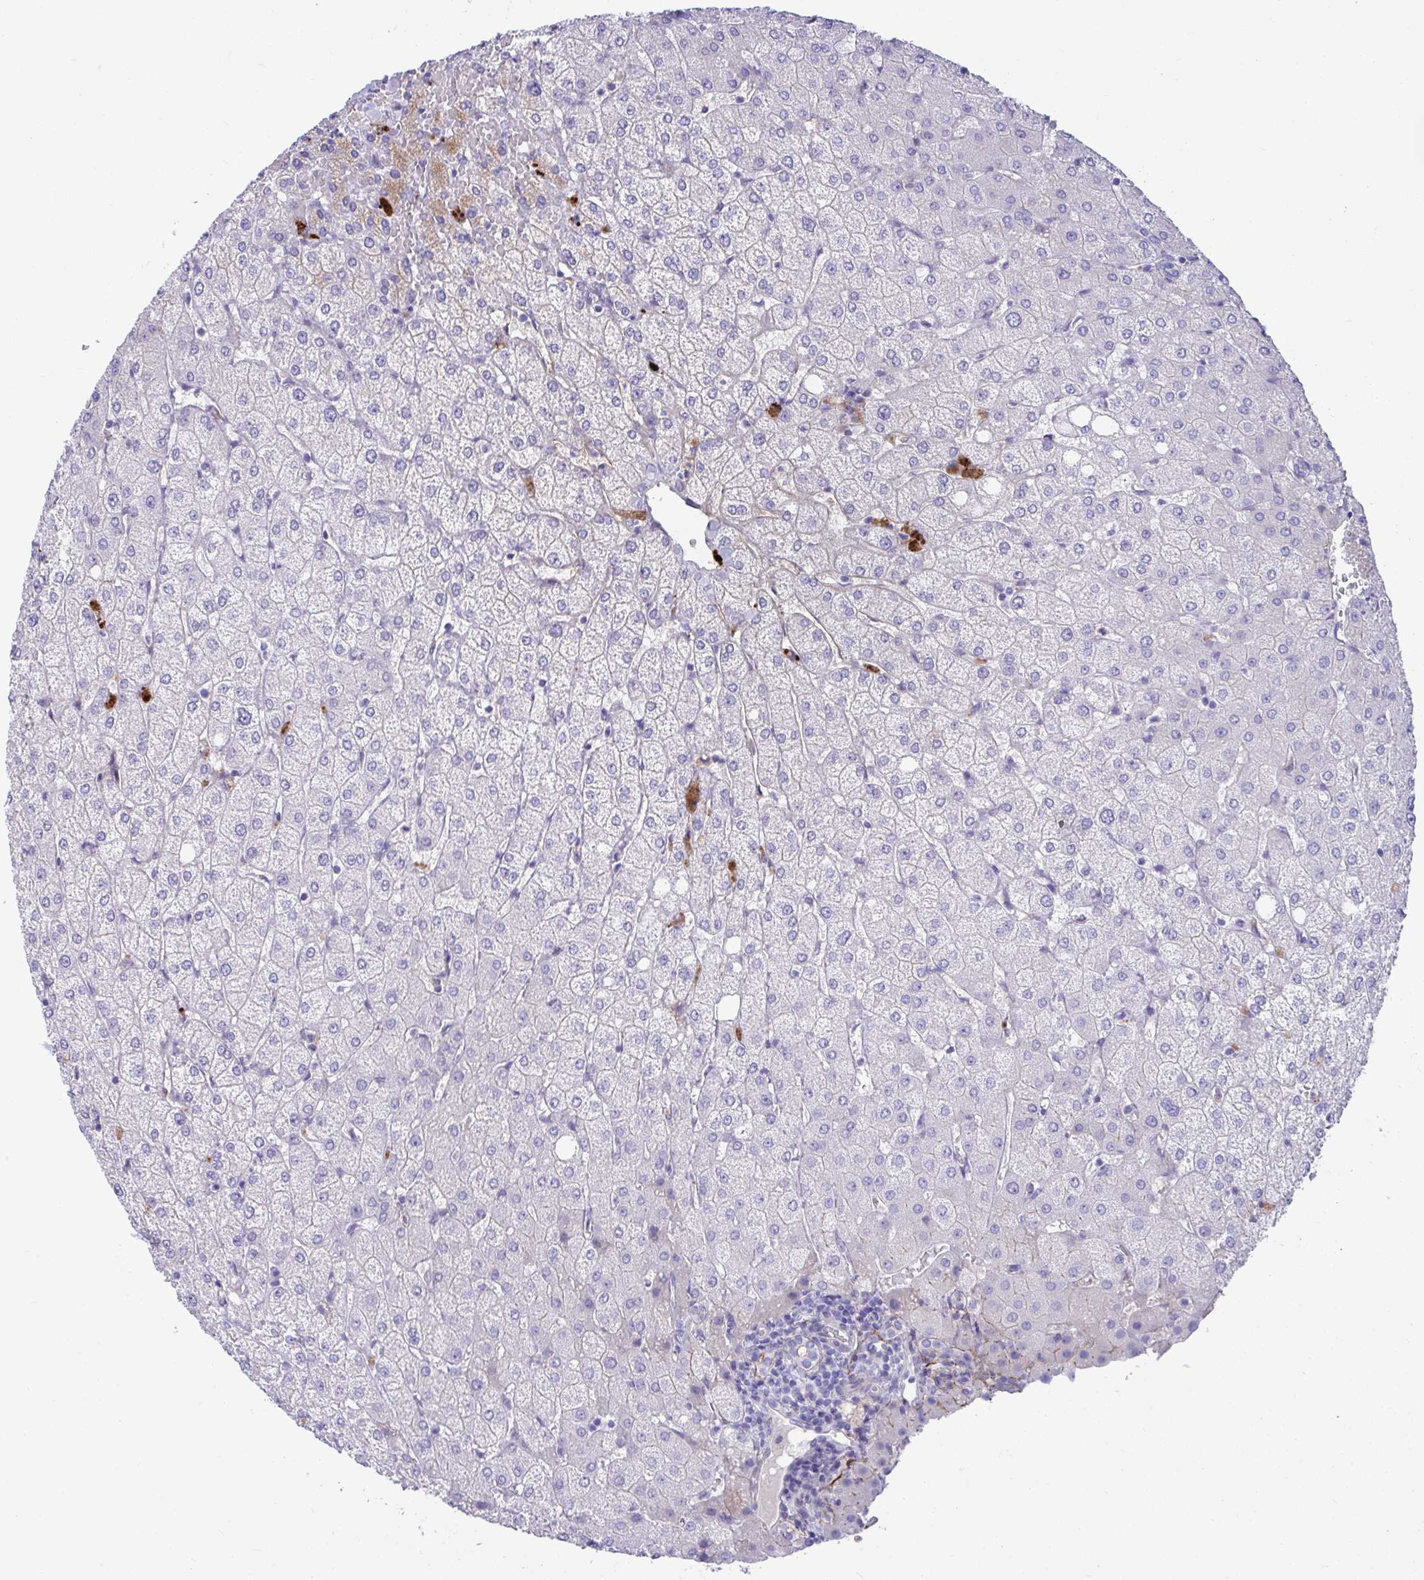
{"staining": {"intensity": "negative", "quantity": "none", "location": "none"}, "tissue": "liver", "cell_type": "Cholangiocytes", "image_type": "normal", "snomed": [{"axis": "morphology", "description": "Normal tissue, NOS"}, {"axis": "topography", "description": "Liver"}], "caption": "Immunohistochemistry (IHC) of benign liver demonstrates no staining in cholangiocytes. The staining is performed using DAB (3,3'-diaminobenzidine) brown chromogen with nuclei counter-stained in using hematoxylin.", "gene": "PIGZ", "patient": {"sex": "female", "age": 54}}